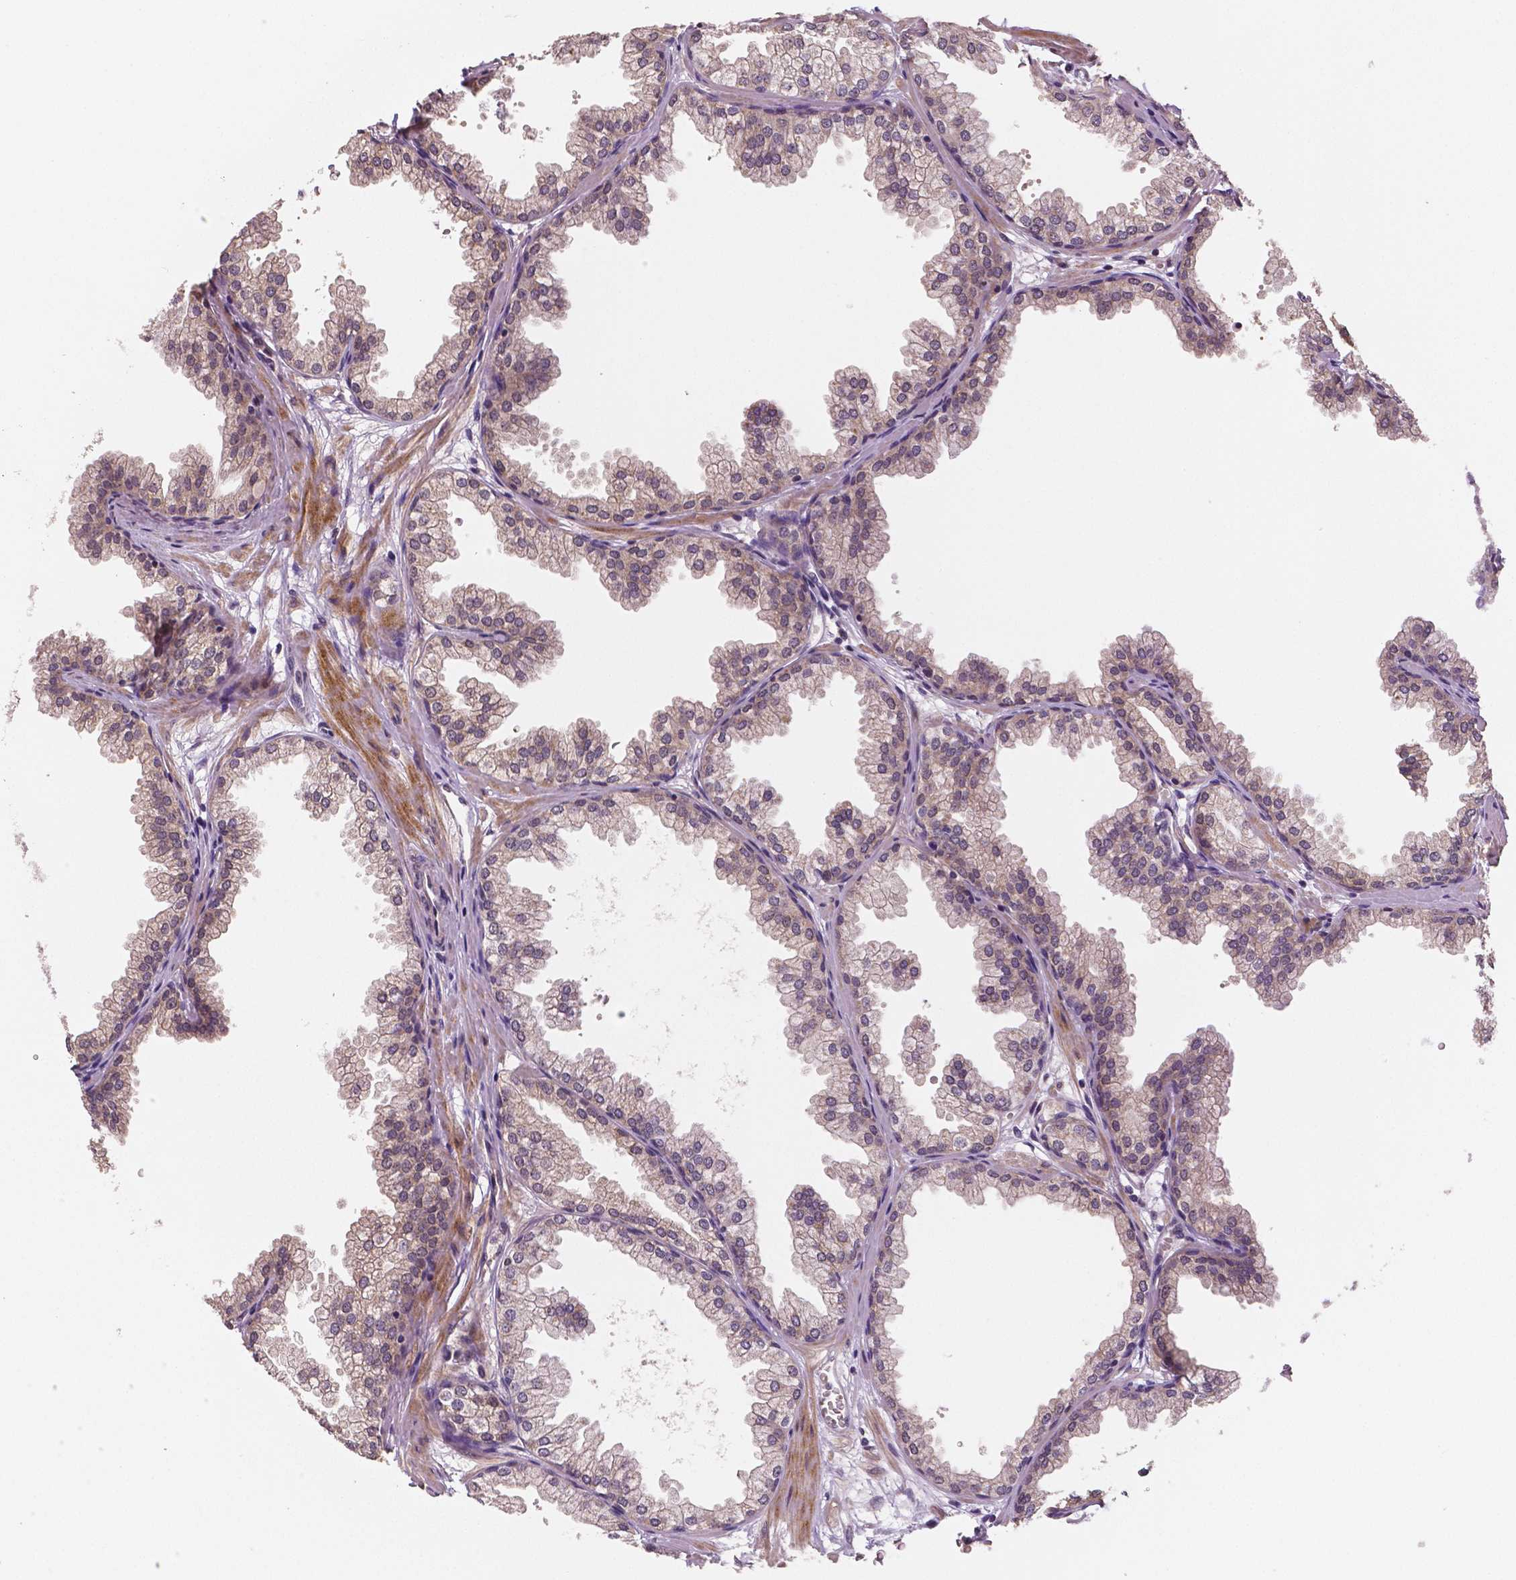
{"staining": {"intensity": "weak", "quantity": "<25%", "location": "cytoplasmic/membranous,nuclear"}, "tissue": "prostate", "cell_type": "Glandular cells", "image_type": "normal", "snomed": [{"axis": "morphology", "description": "Normal tissue, NOS"}, {"axis": "topography", "description": "Prostate"}], "caption": "Normal prostate was stained to show a protein in brown. There is no significant staining in glandular cells.", "gene": "STAT3", "patient": {"sex": "male", "age": 37}}